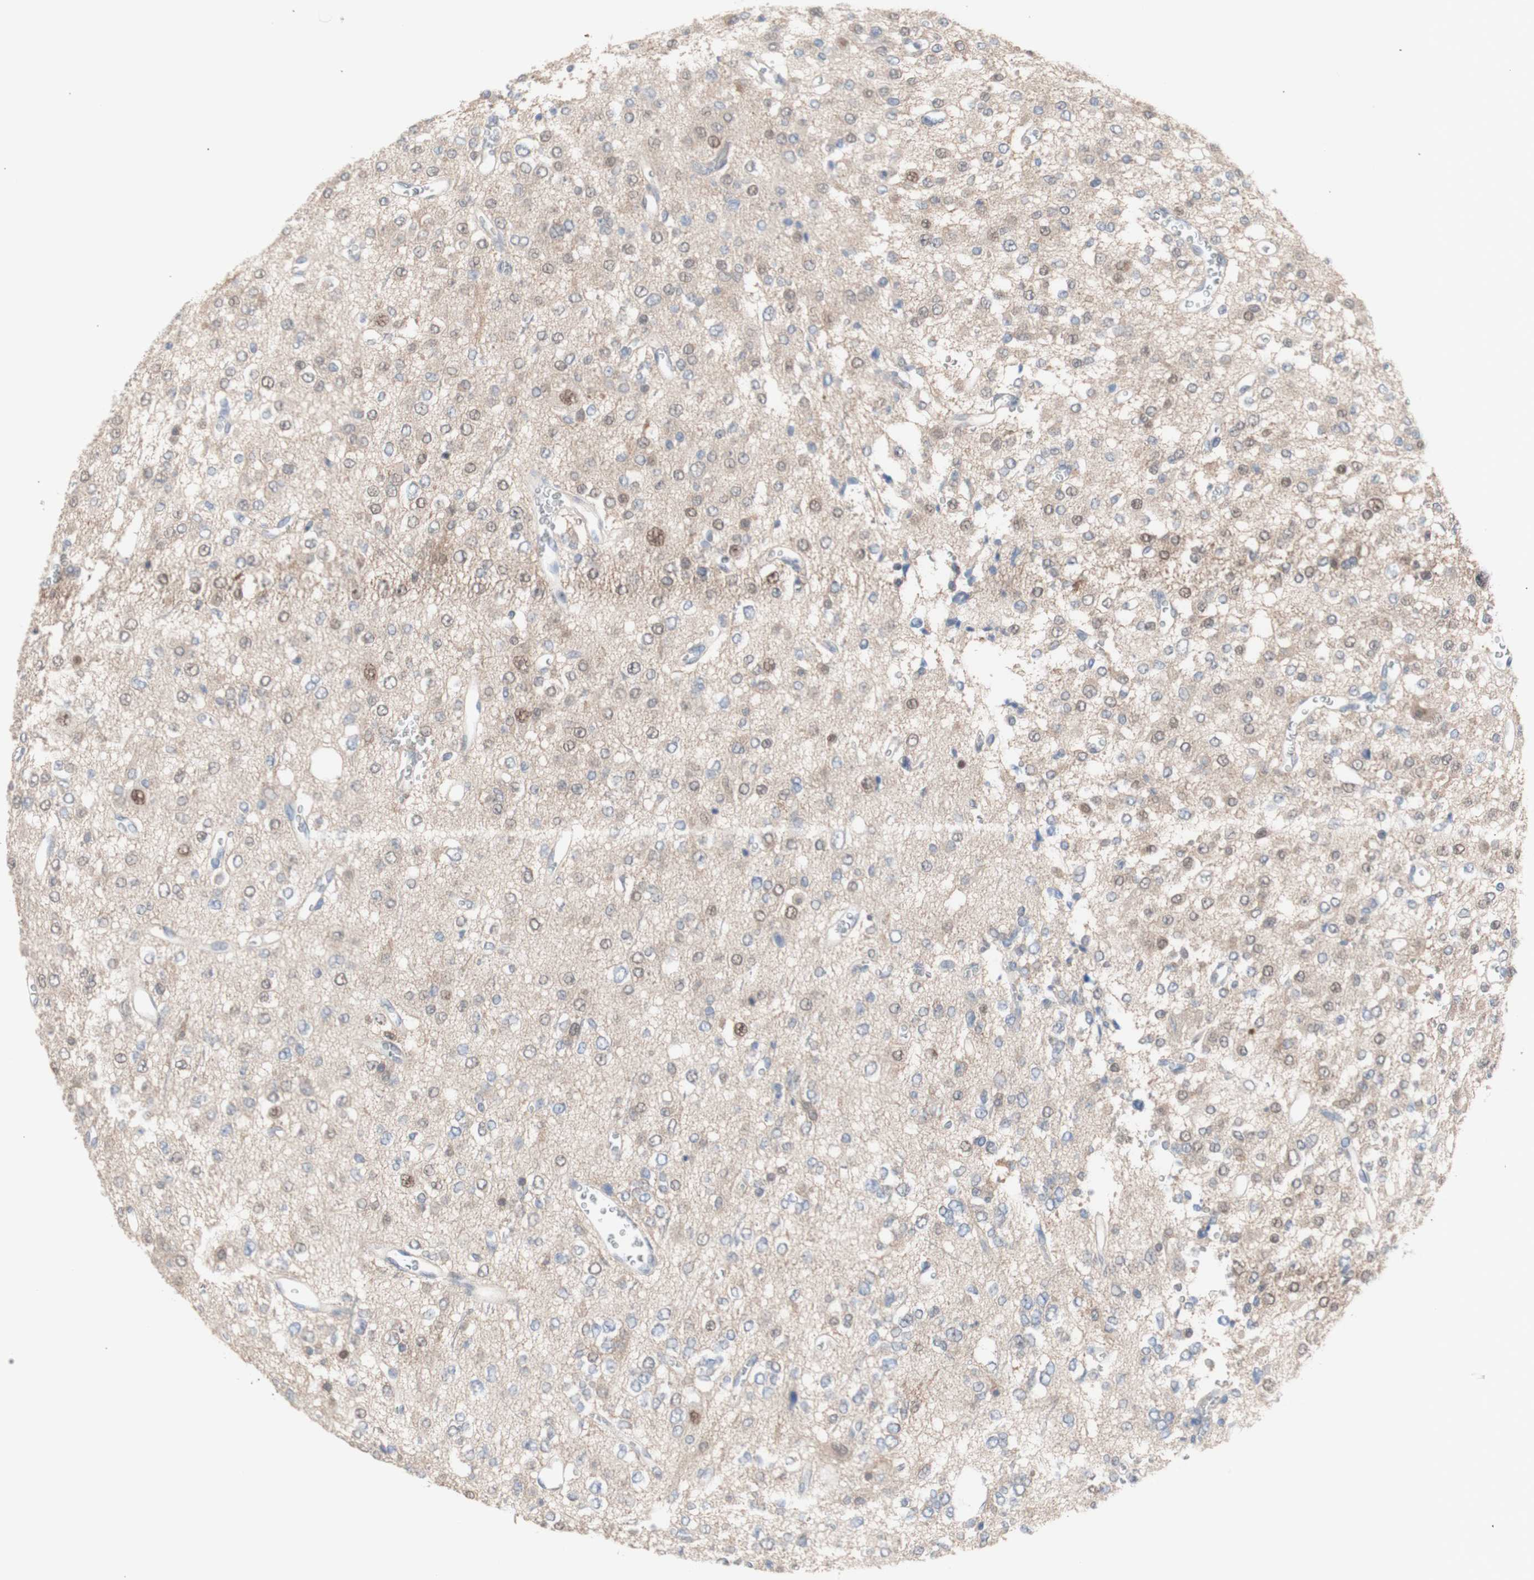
{"staining": {"intensity": "weak", "quantity": "<25%", "location": "cytoplasmic/membranous"}, "tissue": "glioma", "cell_type": "Tumor cells", "image_type": "cancer", "snomed": [{"axis": "morphology", "description": "Glioma, malignant, Low grade"}, {"axis": "topography", "description": "Brain"}], "caption": "IHC image of human glioma stained for a protein (brown), which displays no positivity in tumor cells.", "gene": "PRMT5", "patient": {"sex": "male", "age": 38}}